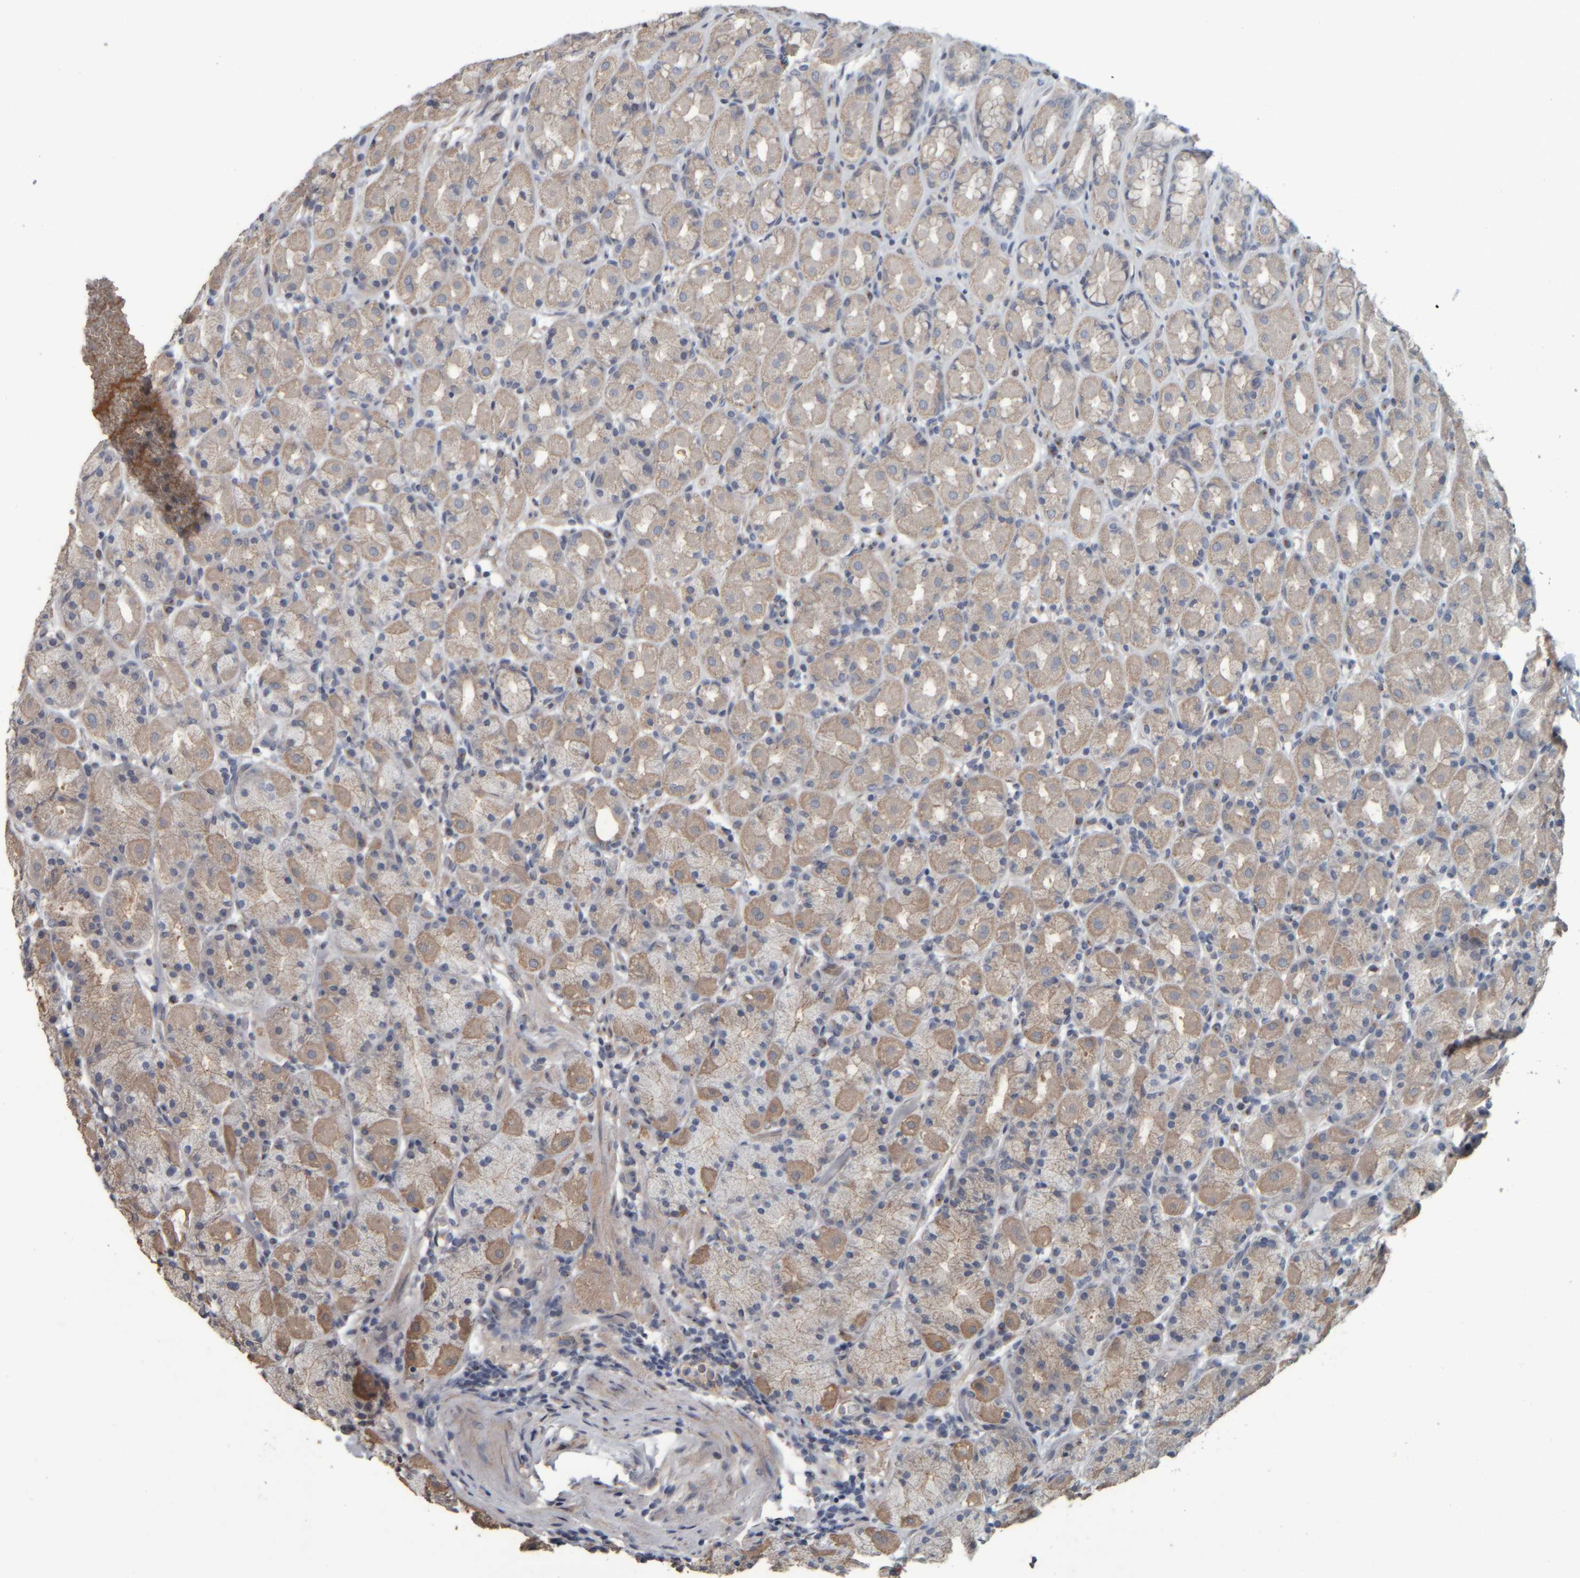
{"staining": {"intensity": "moderate", "quantity": "<25%", "location": "cytoplasmic/membranous"}, "tissue": "stomach", "cell_type": "Glandular cells", "image_type": "normal", "snomed": [{"axis": "morphology", "description": "Normal tissue, NOS"}, {"axis": "topography", "description": "Stomach, upper"}], "caption": "Glandular cells exhibit moderate cytoplasmic/membranous positivity in approximately <25% of cells in unremarkable stomach.", "gene": "CAVIN4", "patient": {"sex": "male", "age": 68}}